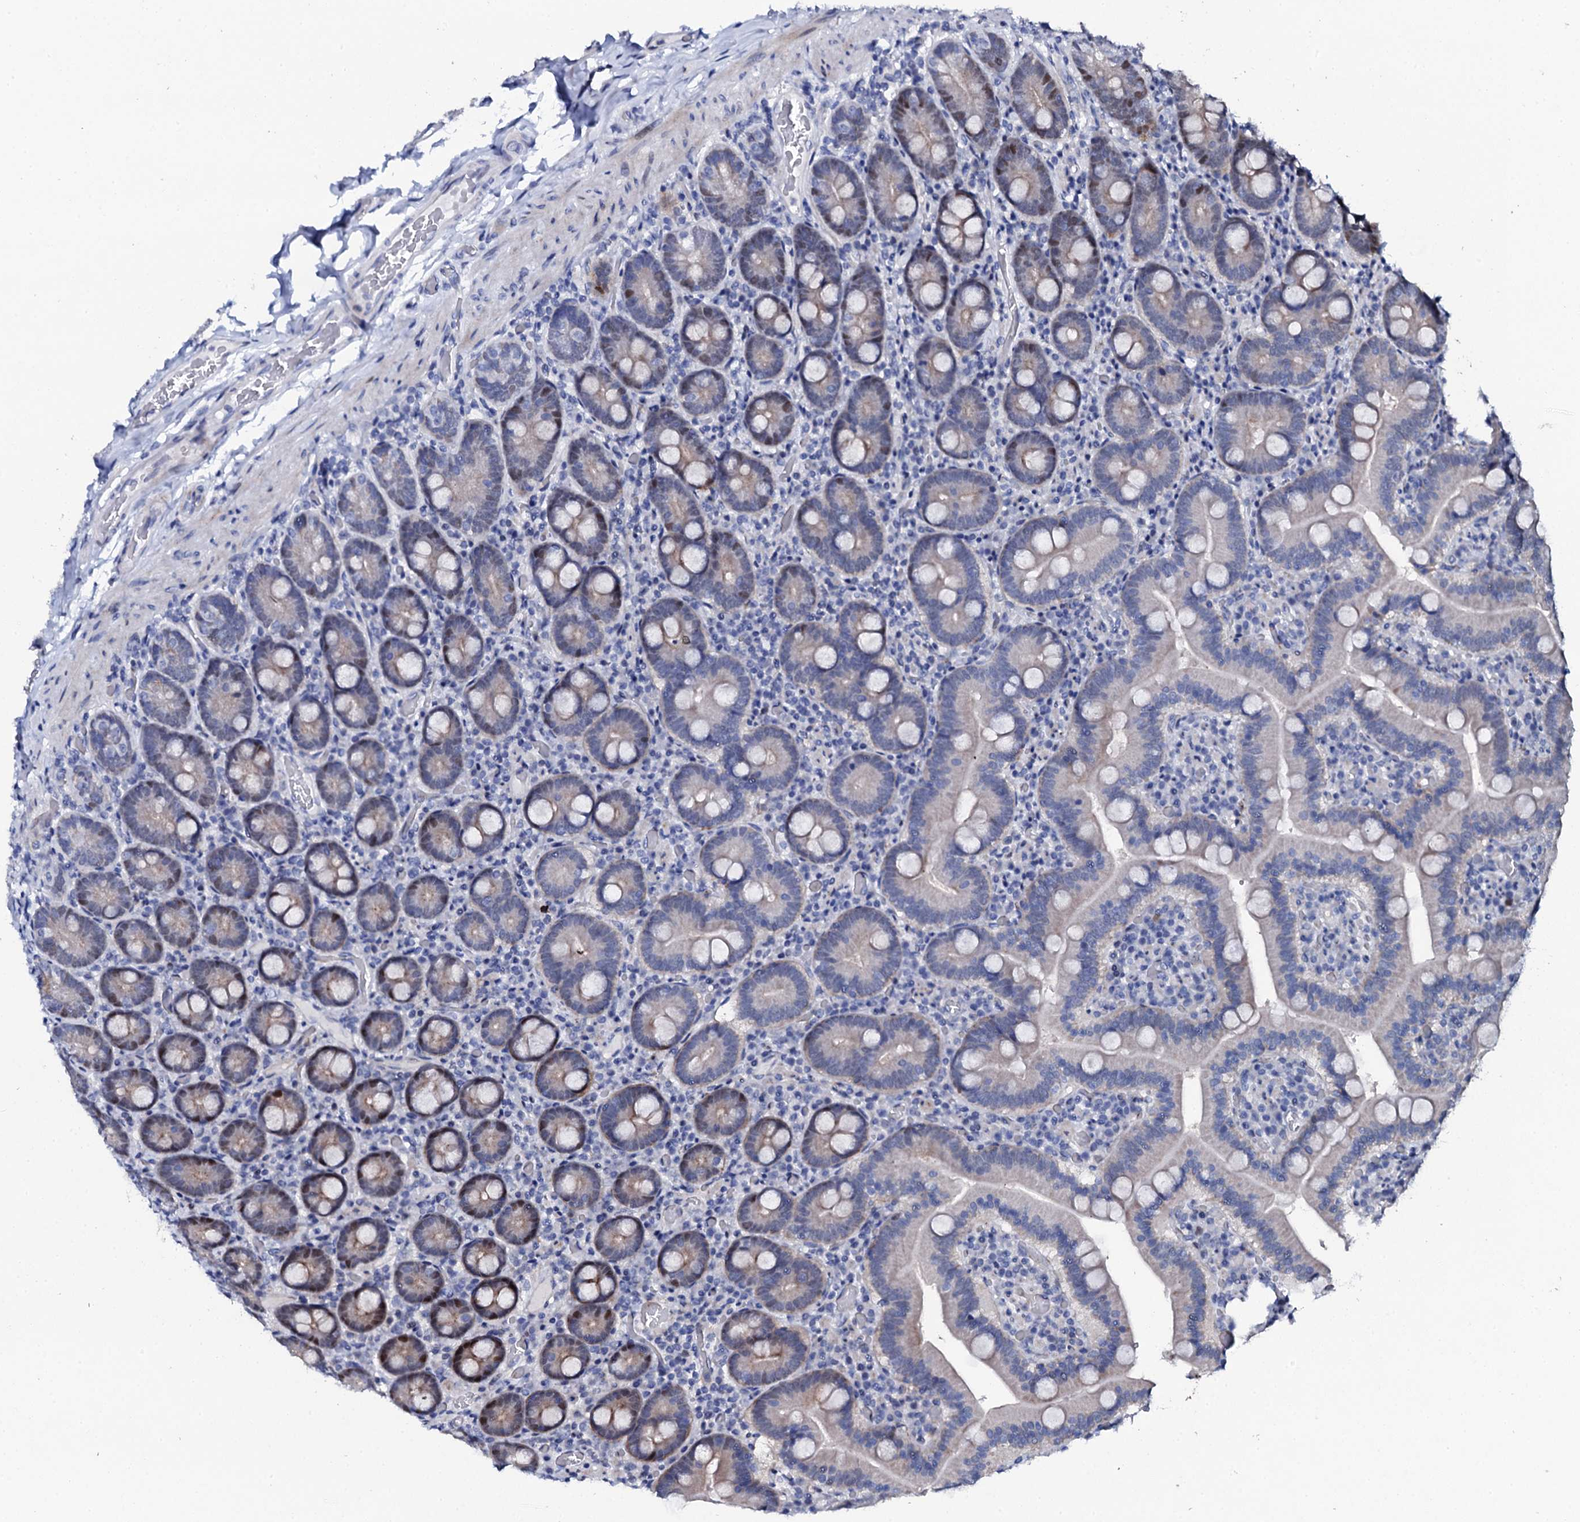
{"staining": {"intensity": "moderate", "quantity": "25%-75%", "location": "cytoplasmic/membranous,nuclear"}, "tissue": "duodenum", "cell_type": "Glandular cells", "image_type": "normal", "snomed": [{"axis": "morphology", "description": "Normal tissue, NOS"}, {"axis": "topography", "description": "Duodenum"}], "caption": "Brown immunohistochemical staining in unremarkable duodenum reveals moderate cytoplasmic/membranous,nuclear expression in about 25%-75% of glandular cells.", "gene": "NUDT13", "patient": {"sex": "female", "age": 62}}